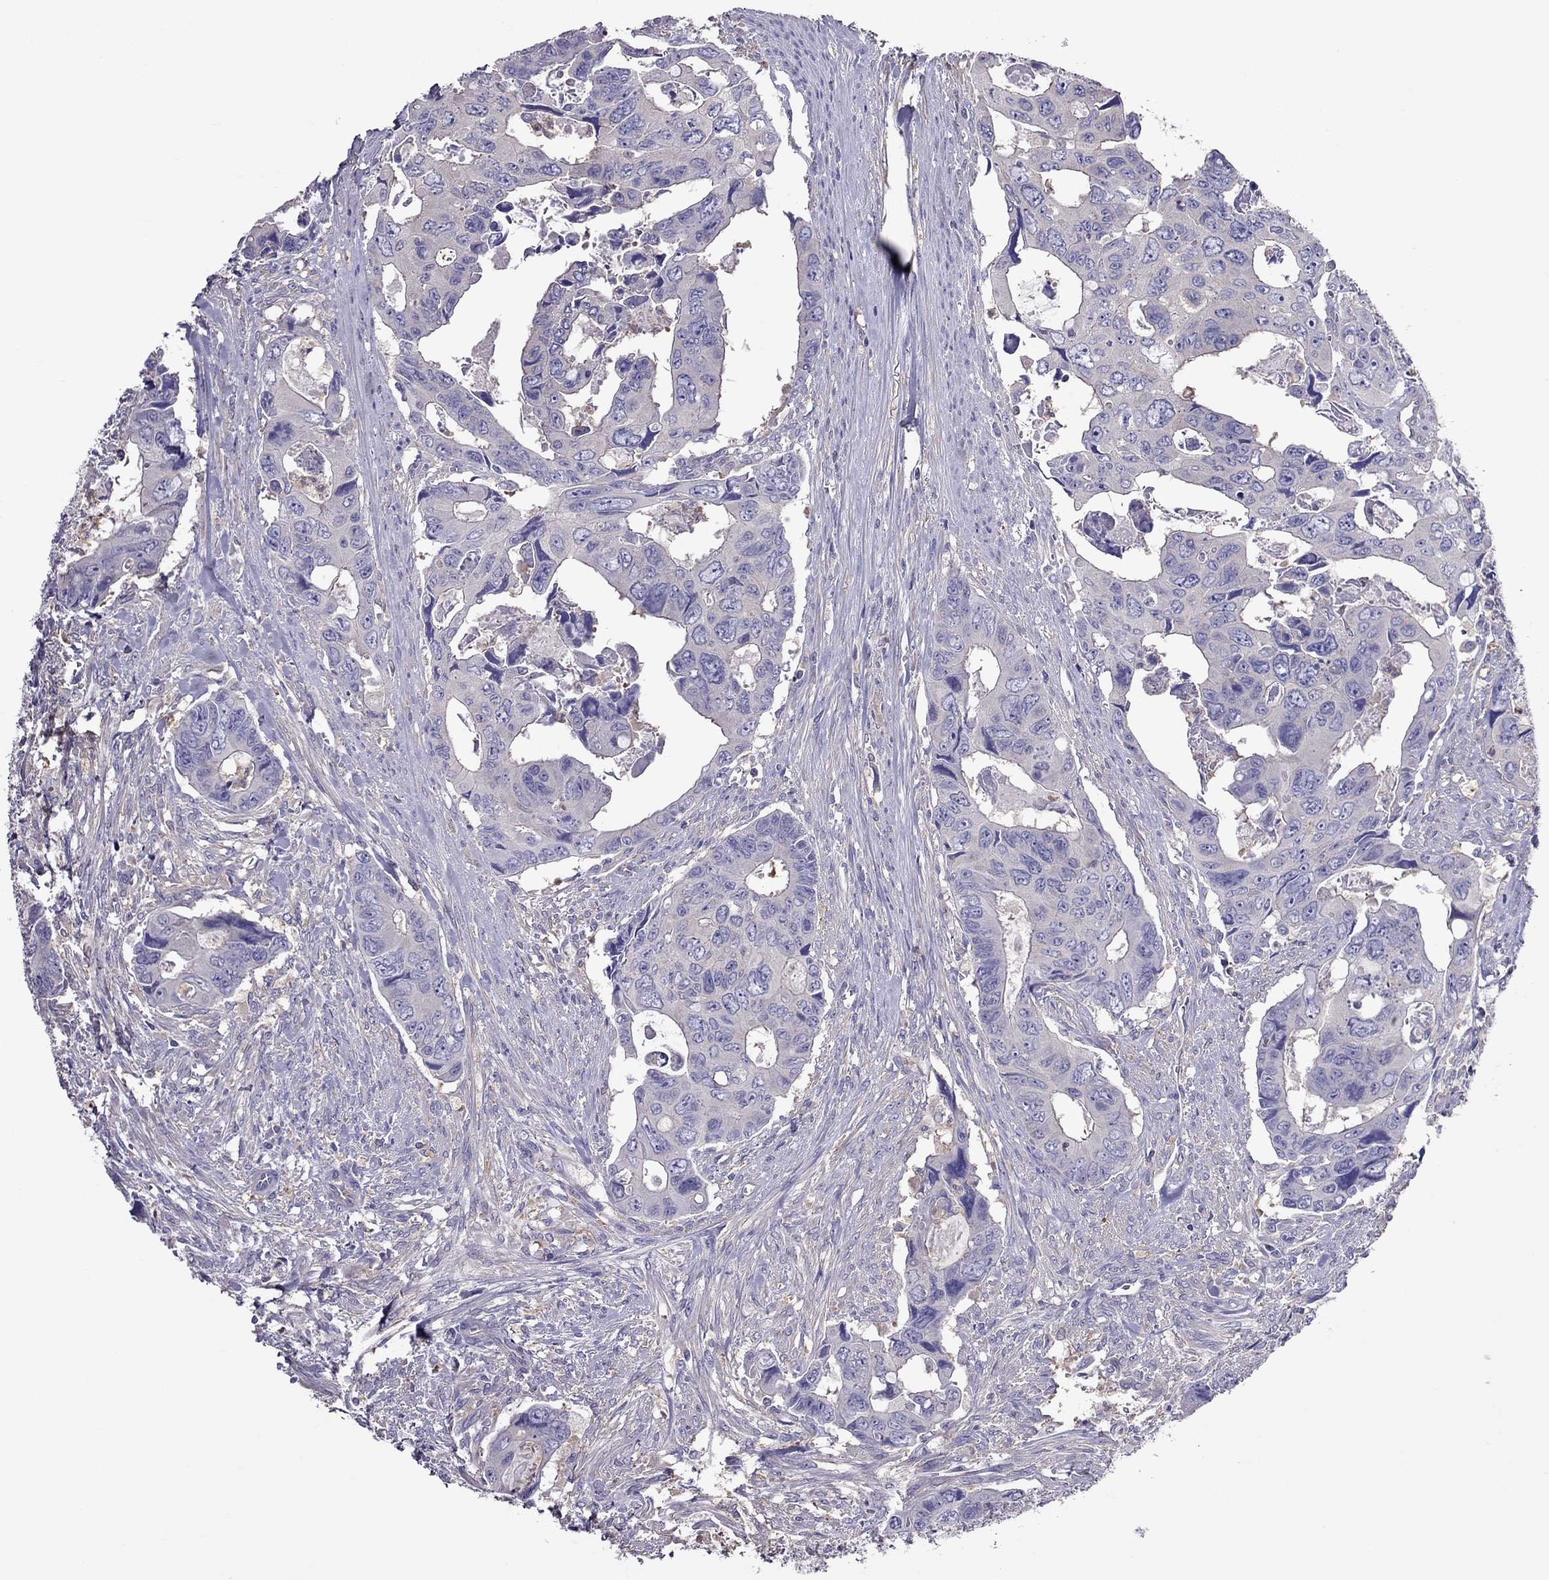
{"staining": {"intensity": "negative", "quantity": "none", "location": "none"}, "tissue": "colorectal cancer", "cell_type": "Tumor cells", "image_type": "cancer", "snomed": [{"axis": "morphology", "description": "Adenocarcinoma, NOS"}, {"axis": "topography", "description": "Rectum"}], "caption": "A high-resolution photomicrograph shows IHC staining of colorectal adenocarcinoma, which reveals no significant expression in tumor cells.", "gene": "TEX22", "patient": {"sex": "male", "age": 62}}